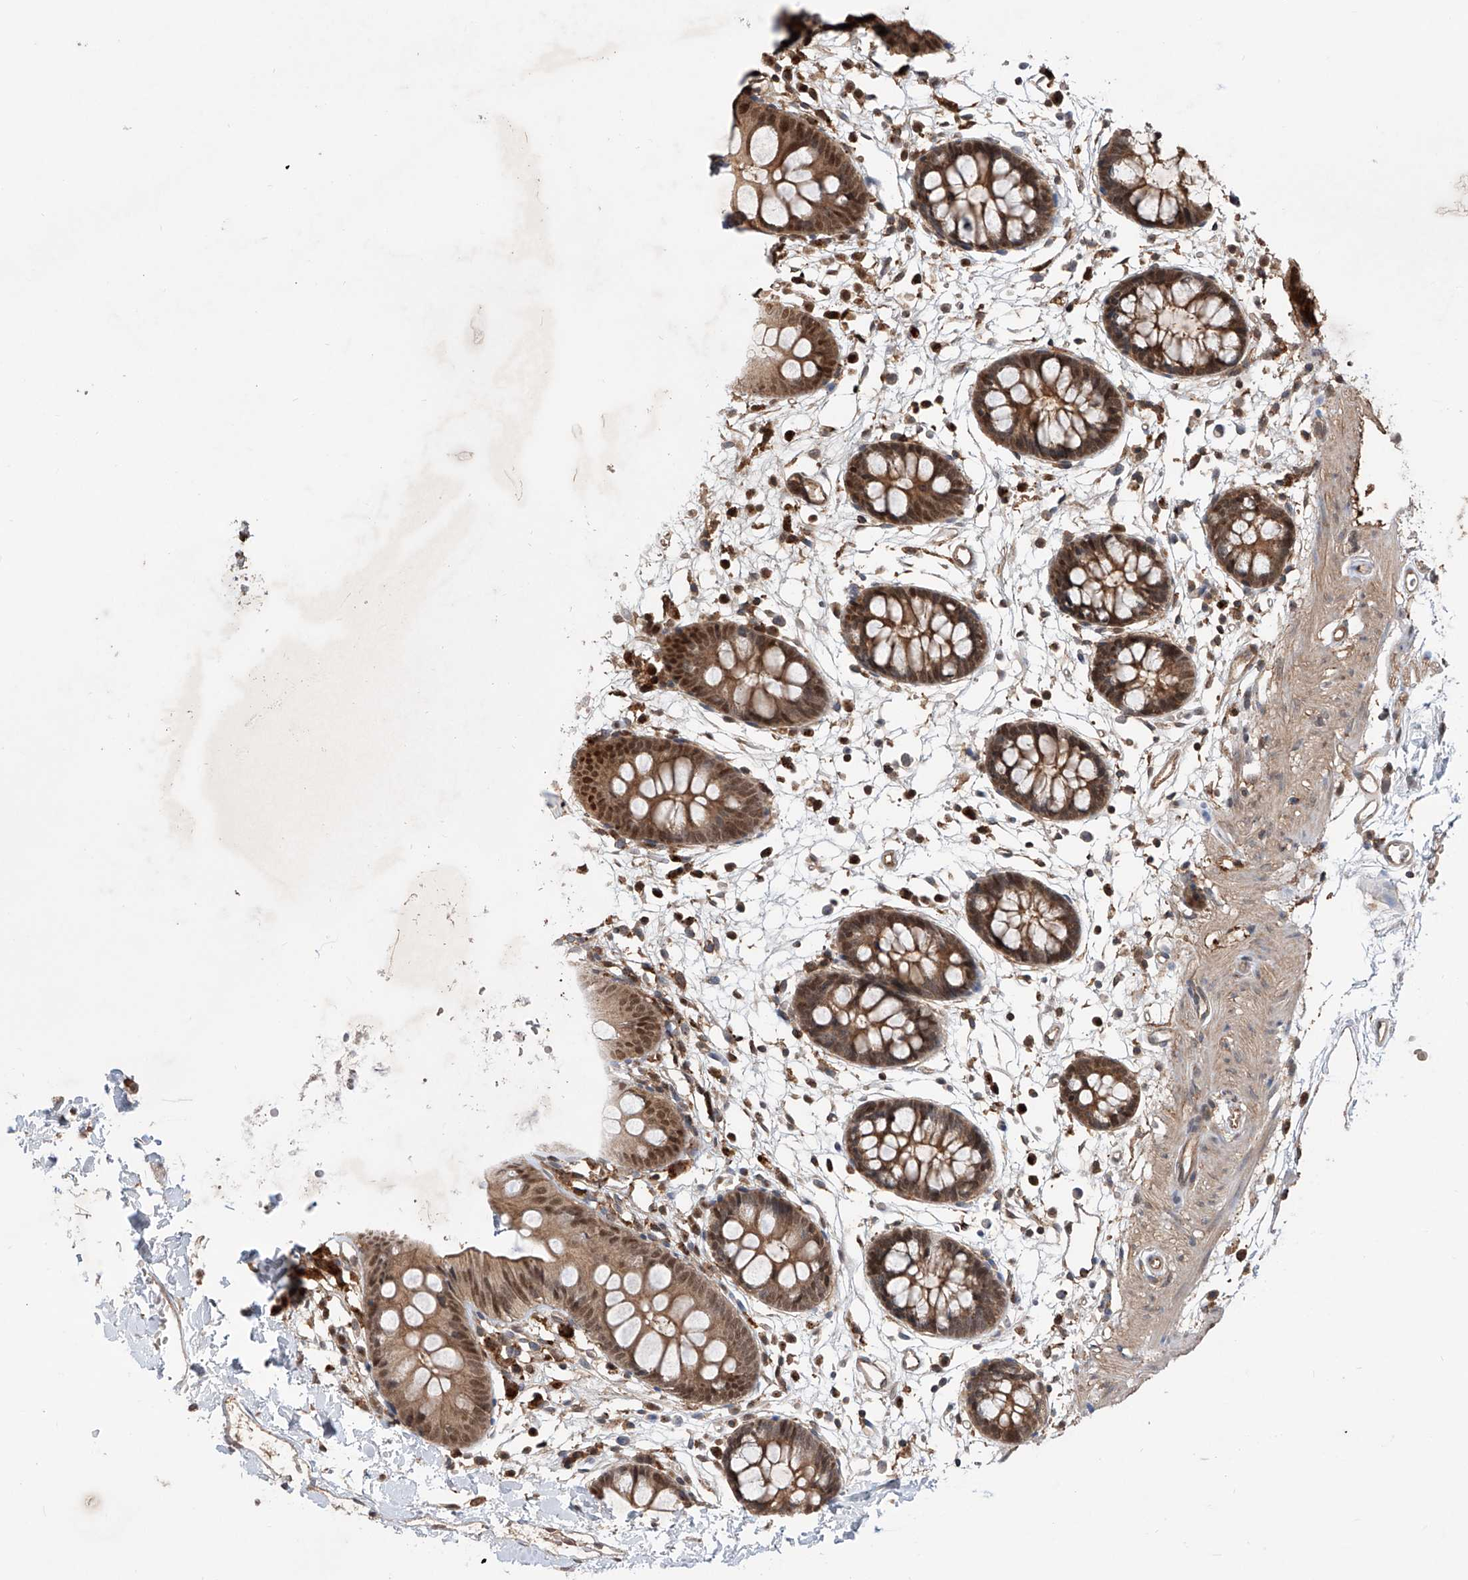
{"staining": {"intensity": "moderate", "quantity": ">75%", "location": "cytoplasmic/membranous"}, "tissue": "colon", "cell_type": "Endothelial cells", "image_type": "normal", "snomed": [{"axis": "morphology", "description": "Normal tissue, NOS"}, {"axis": "topography", "description": "Colon"}], "caption": "Immunohistochemistry (IHC) histopathology image of normal colon: human colon stained using immunohistochemistry (IHC) displays medium levels of moderate protein expression localized specifically in the cytoplasmic/membranous of endothelial cells, appearing as a cytoplasmic/membranous brown color.", "gene": "HOXC8", "patient": {"sex": "male", "age": 56}}